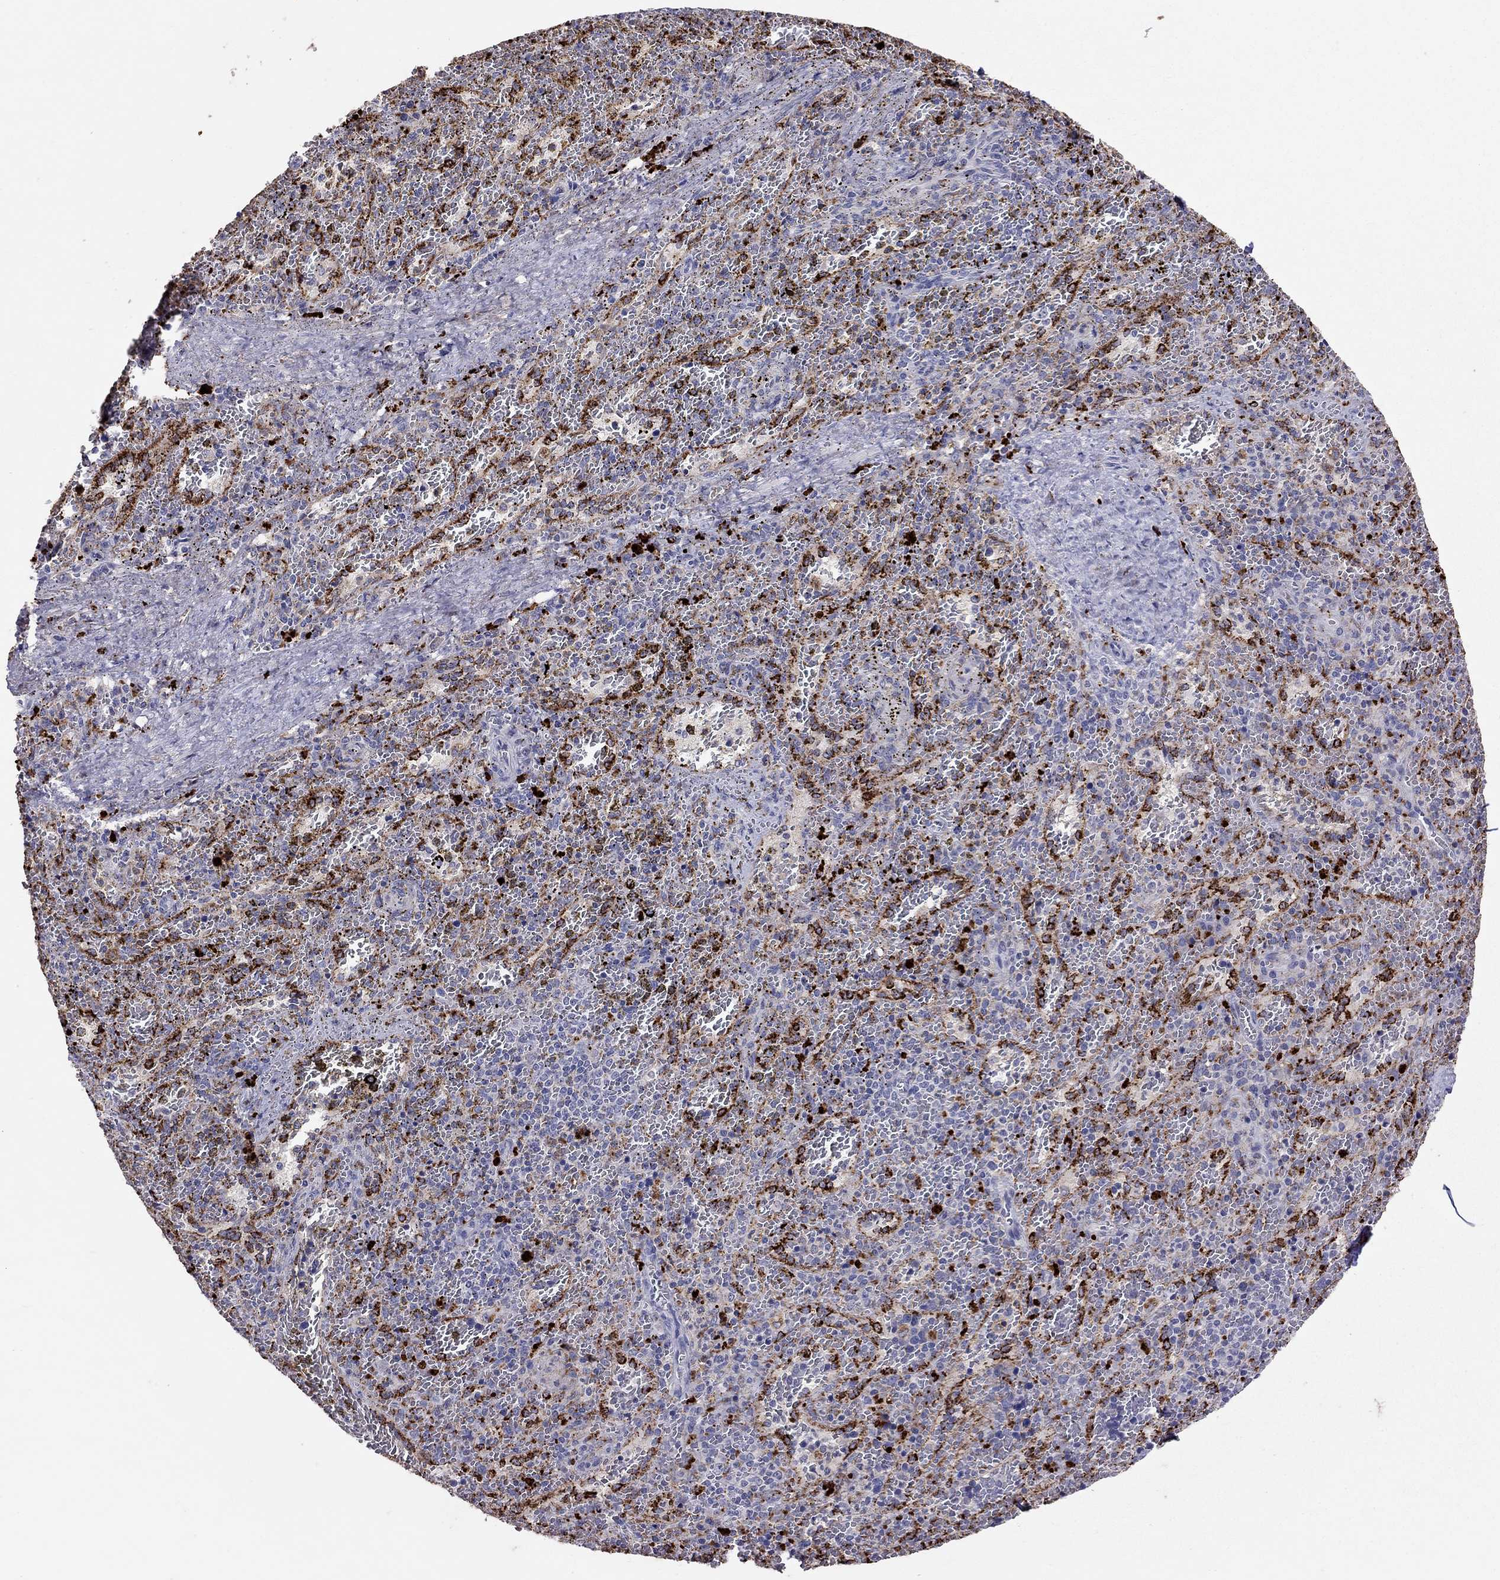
{"staining": {"intensity": "strong", "quantity": "<25%", "location": "cytoplasmic/membranous,nuclear"}, "tissue": "spleen", "cell_type": "Cells in red pulp", "image_type": "normal", "snomed": [{"axis": "morphology", "description": "Normal tissue, NOS"}, {"axis": "topography", "description": "Spleen"}], "caption": "Protein analysis of normal spleen reveals strong cytoplasmic/membranous,nuclear expression in about <25% of cells in red pulp. (brown staining indicates protein expression, while blue staining denotes nuclei).", "gene": "SERPINA3", "patient": {"sex": "female", "age": 50}}